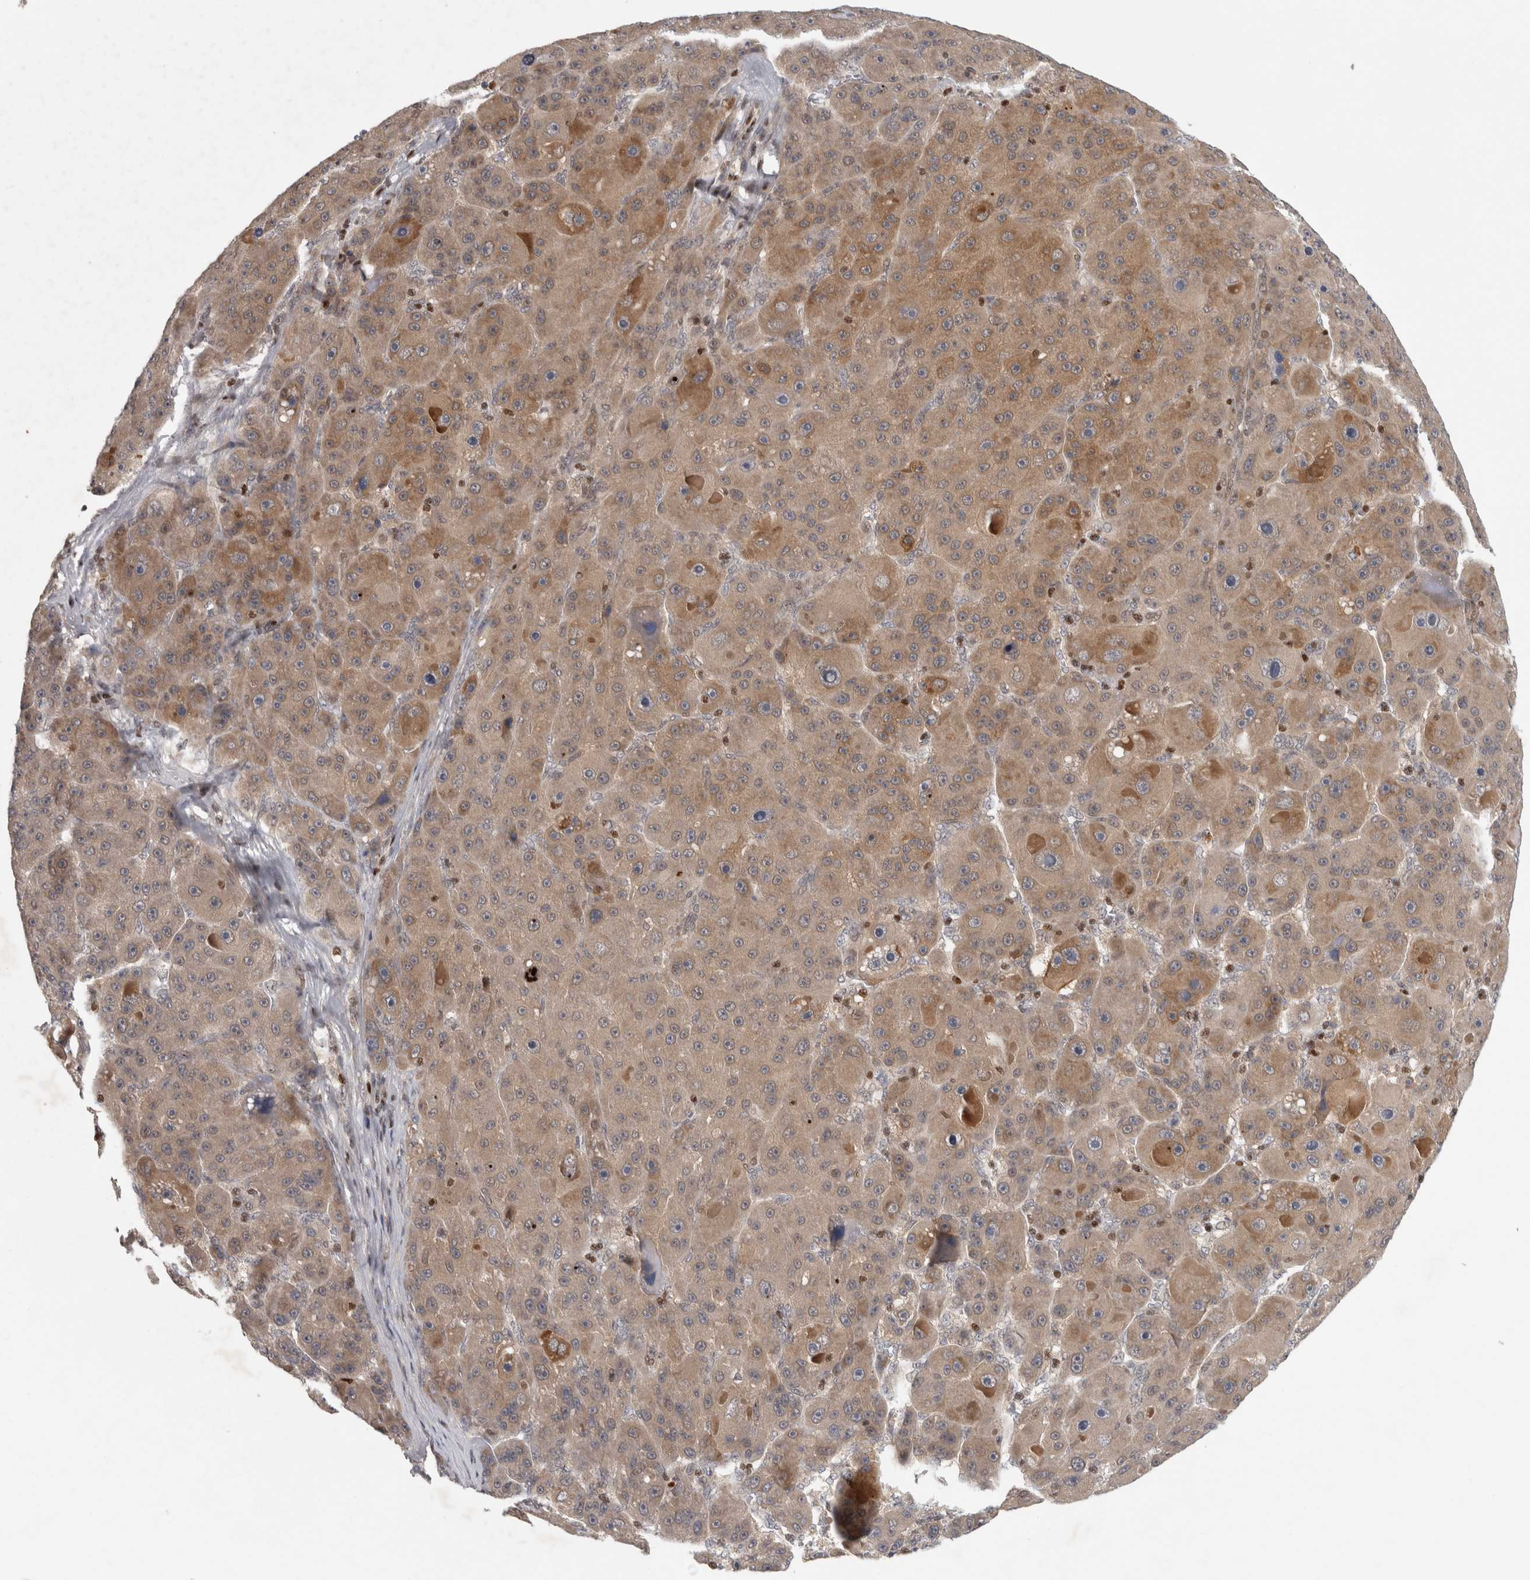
{"staining": {"intensity": "moderate", "quantity": "25%-75%", "location": "cytoplasmic/membranous"}, "tissue": "liver cancer", "cell_type": "Tumor cells", "image_type": "cancer", "snomed": [{"axis": "morphology", "description": "Carcinoma, Hepatocellular, NOS"}, {"axis": "topography", "description": "Liver"}], "caption": "This is a histology image of immunohistochemistry staining of hepatocellular carcinoma (liver), which shows moderate expression in the cytoplasmic/membranous of tumor cells.", "gene": "KDM8", "patient": {"sex": "male", "age": 76}}